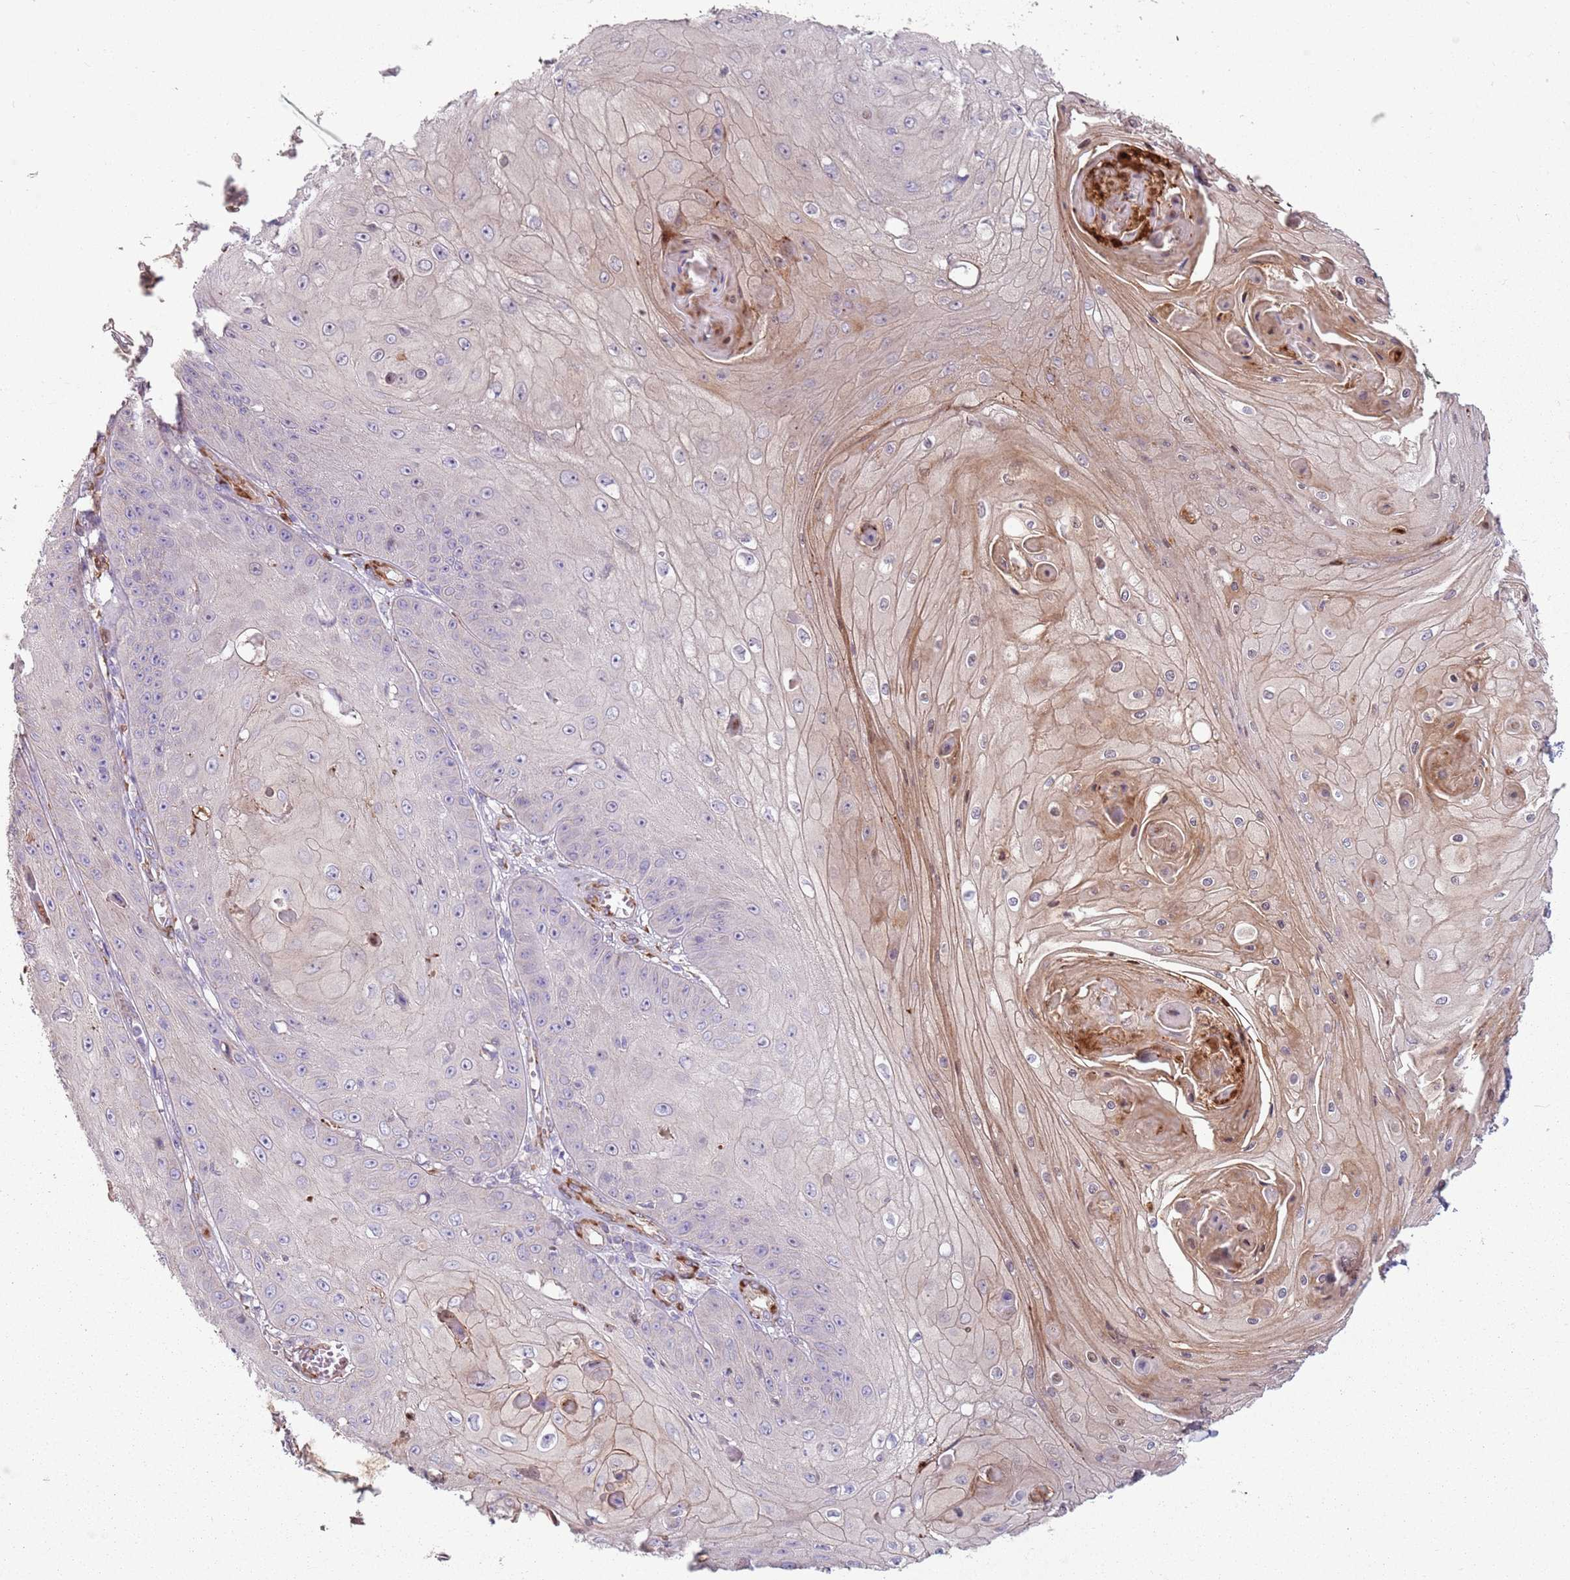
{"staining": {"intensity": "weak", "quantity": "25%-75%", "location": "cytoplasmic/membranous"}, "tissue": "skin cancer", "cell_type": "Tumor cells", "image_type": "cancer", "snomed": [{"axis": "morphology", "description": "Squamous cell carcinoma, NOS"}, {"axis": "topography", "description": "Skin"}], "caption": "The histopathology image displays immunohistochemical staining of squamous cell carcinoma (skin). There is weak cytoplasmic/membranous positivity is present in approximately 25%-75% of tumor cells.", "gene": "PHLPP2", "patient": {"sex": "male", "age": 70}}